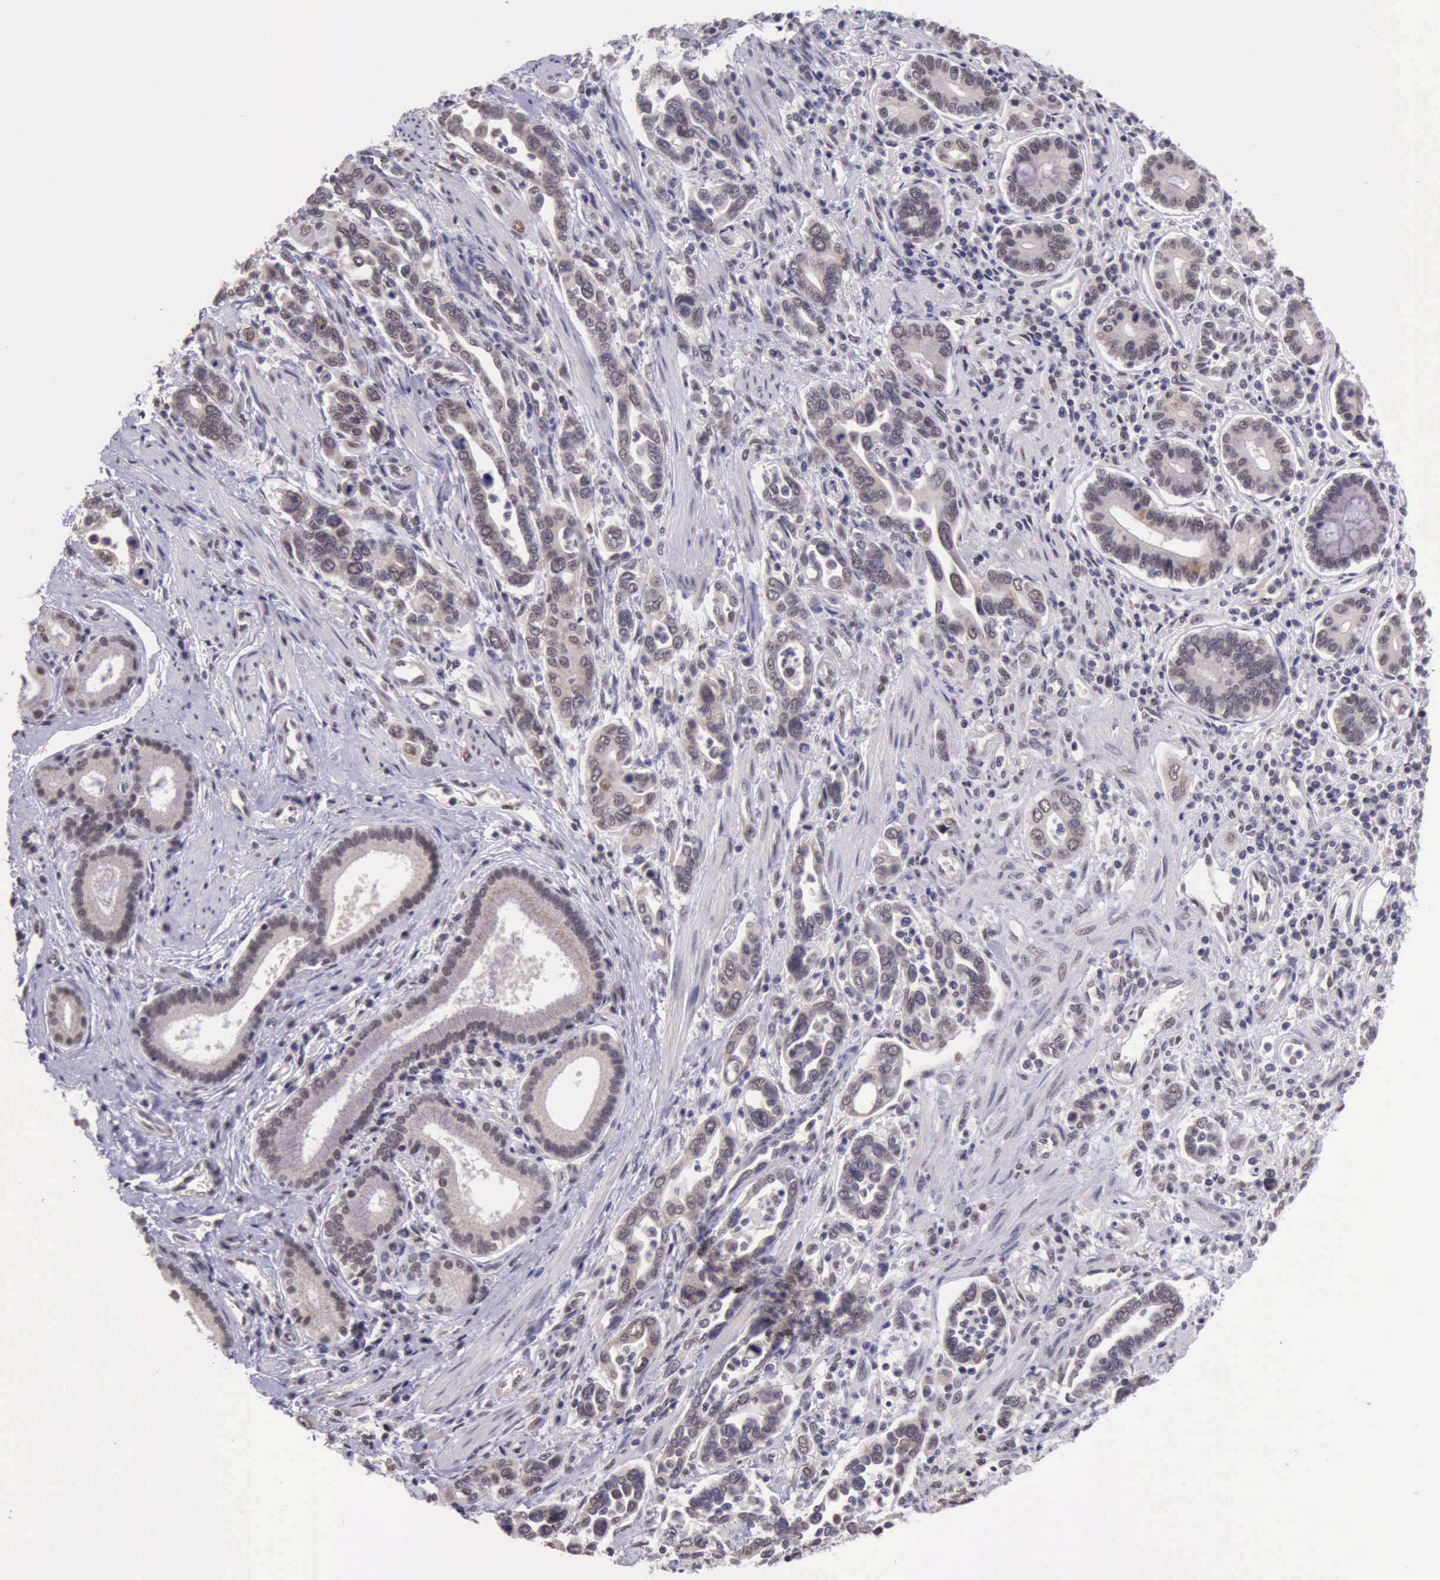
{"staining": {"intensity": "weak", "quantity": ">75%", "location": "cytoplasmic/membranous,nuclear"}, "tissue": "pancreatic cancer", "cell_type": "Tumor cells", "image_type": "cancer", "snomed": [{"axis": "morphology", "description": "Adenocarcinoma, NOS"}, {"axis": "topography", "description": "Pancreas"}], "caption": "Weak cytoplasmic/membranous and nuclear staining is identified in approximately >75% of tumor cells in adenocarcinoma (pancreatic). (IHC, brightfield microscopy, high magnification).", "gene": "PRPF39", "patient": {"sex": "female", "age": 57}}